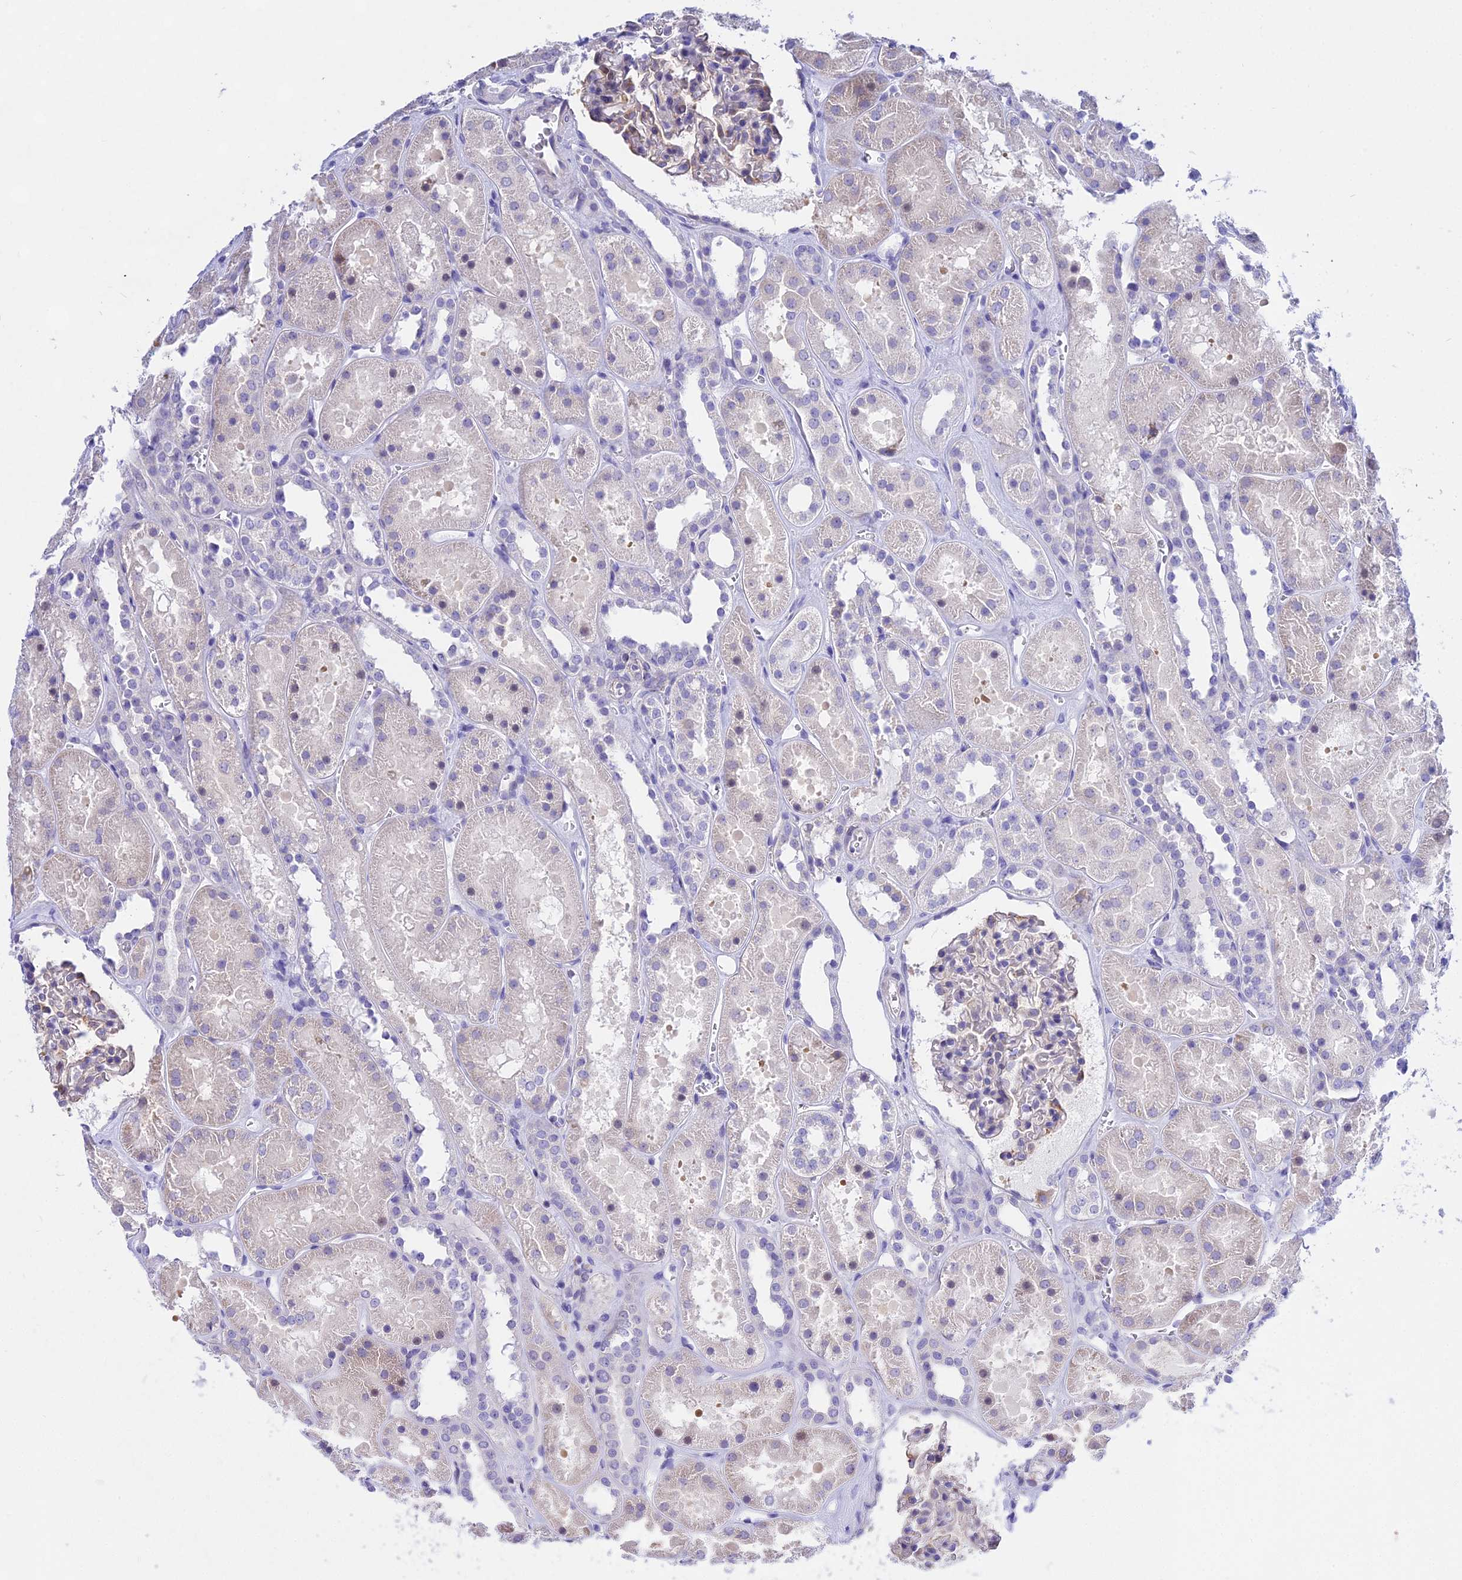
{"staining": {"intensity": "negative", "quantity": "none", "location": "none"}, "tissue": "kidney", "cell_type": "Cells in glomeruli", "image_type": "normal", "snomed": [{"axis": "morphology", "description": "Normal tissue, NOS"}, {"axis": "topography", "description": "Kidney"}], "caption": "The histopathology image exhibits no staining of cells in glomeruli in unremarkable kidney. (DAB IHC, high magnification).", "gene": "DEFB107A", "patient": {"sex": "female", "age": 41}}